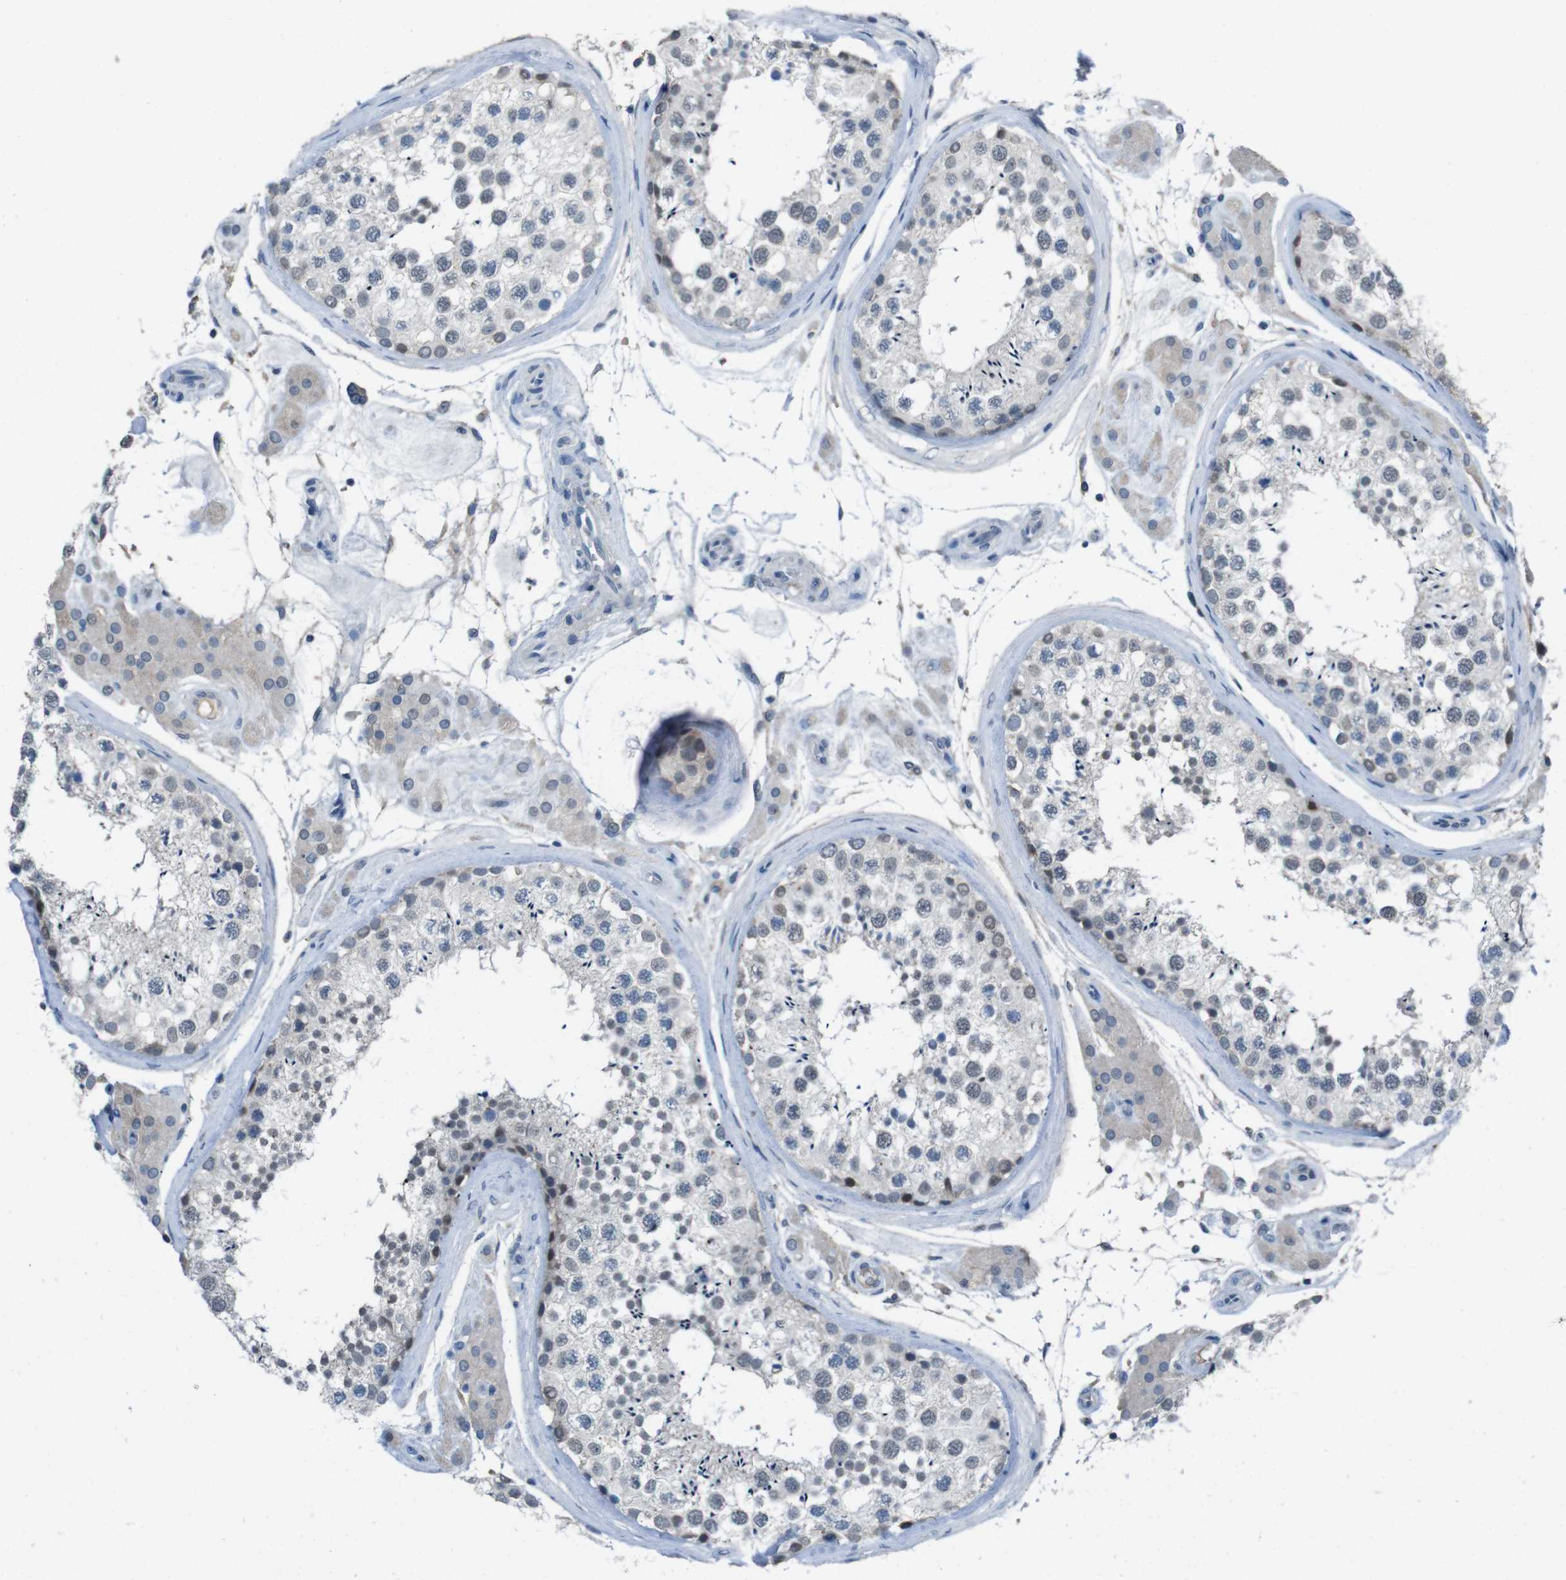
{"staining": {"intensity": "negative", "quantity": "none", "location": "none"}, "tissue": "testis", "cell_type": "Cells in seminiferous ducts", "image_type": "normal", "snomed": [{"axis": "morphology", "description": "Normal tissue, NOS"}, {"axis": "topography", "description": "Testis"}], "caption": "The immunohistochemistry photomicrograph has no significant expression in cells in seminiferous ducts of testis.", "gene": "CDHR2", "patient": {"sex": "male", "age": 46}}